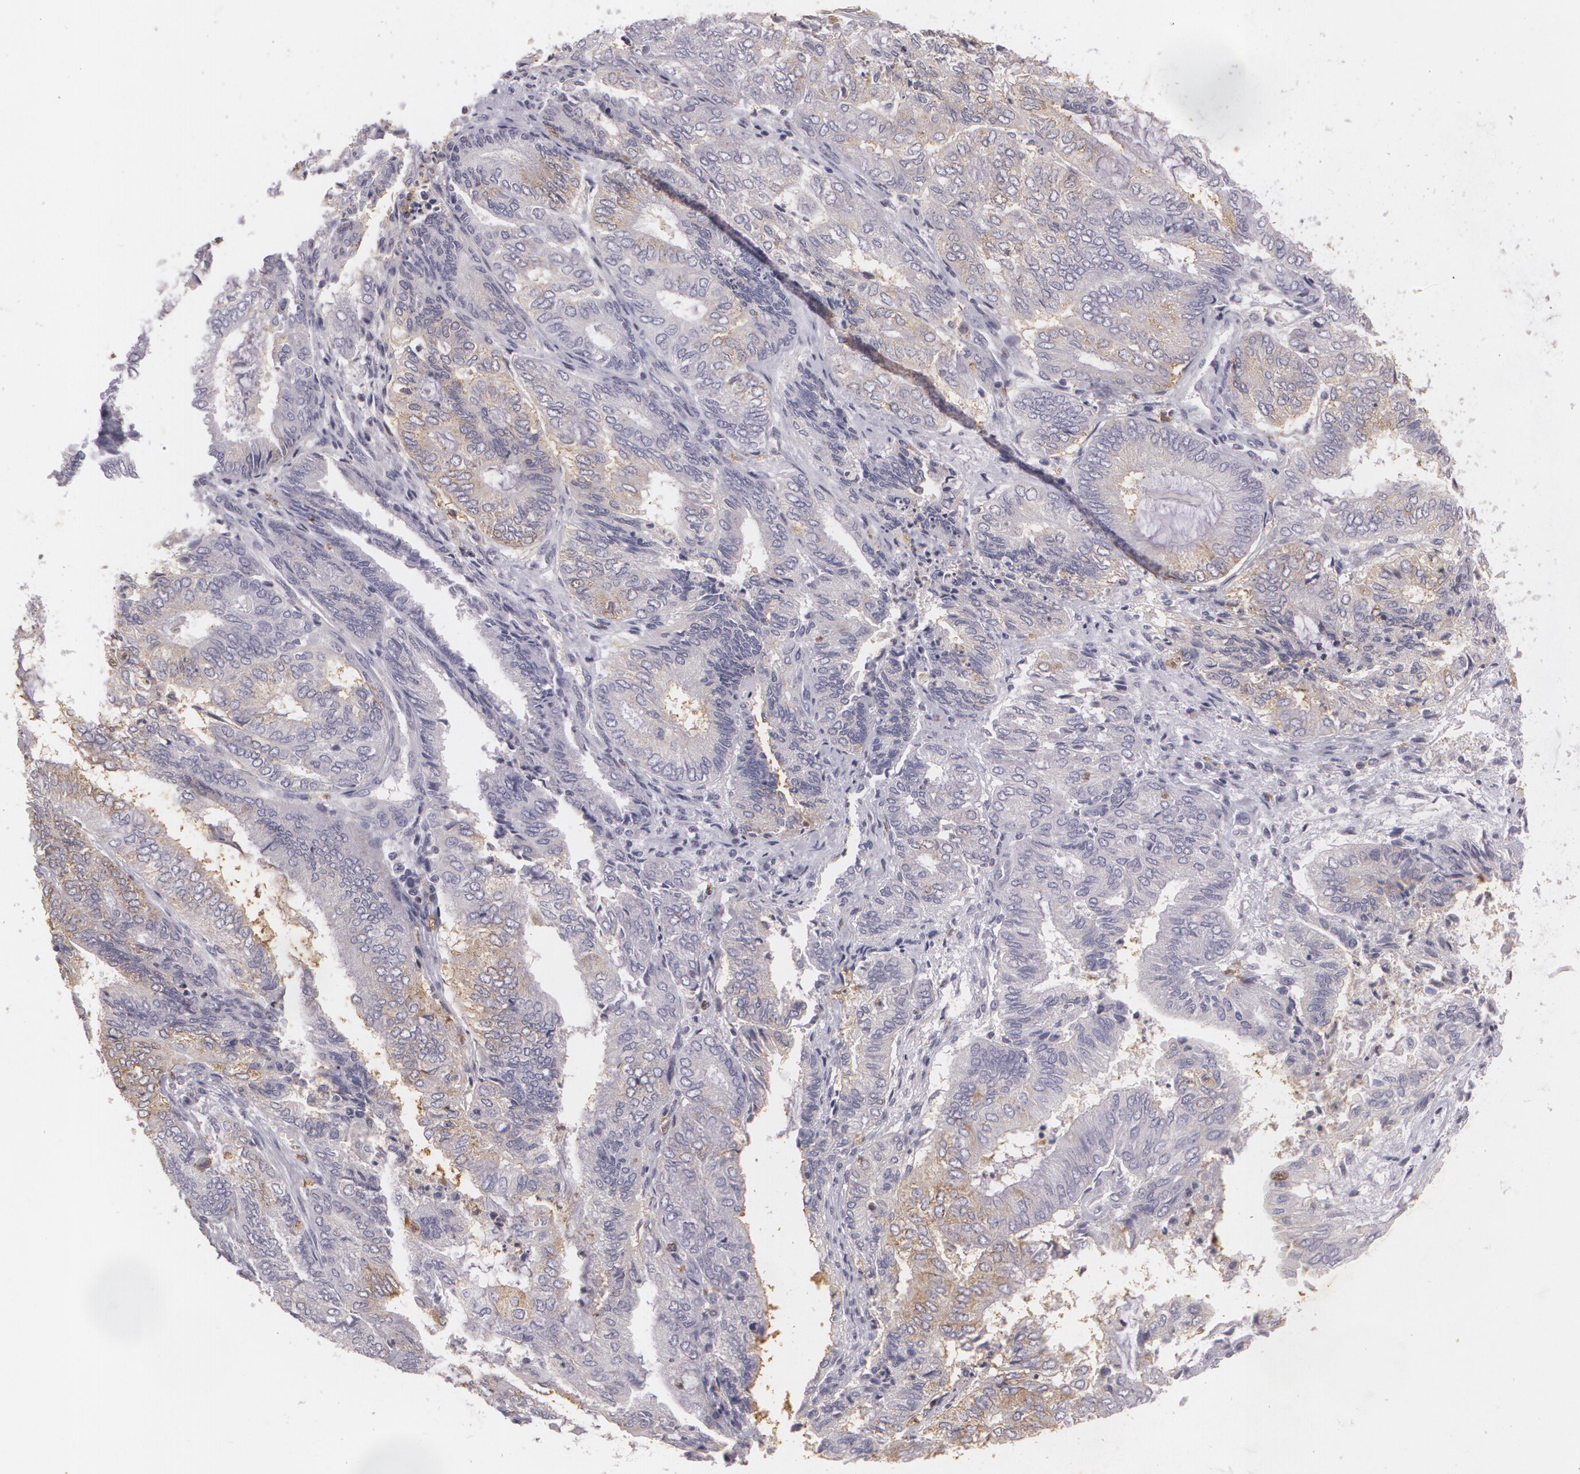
{"staining": {"intensity": "weak", "quantity": "<25%", "location": "cytoplasmic/membranous"}, "tissue": "endometrial cancer", "cell_type": "Tumor cells", "image_type": "cancer", "snomed": [{"axis": "morphology", "description": "Adenocarcinoma, NOS"}, {"axis": "topography", "description": "Endometrium"}], "caption": "DAB immunohistochemical staining of endometrial adenocarcinoma reveals no significant expression in tumor cells. Brightfield microscopy of IHC stained with DAB (brown) and hematoxylin (blue), captured at high magnification.", "gene": "KCNA4", "patient": {"sex": "female", "age": 59}}